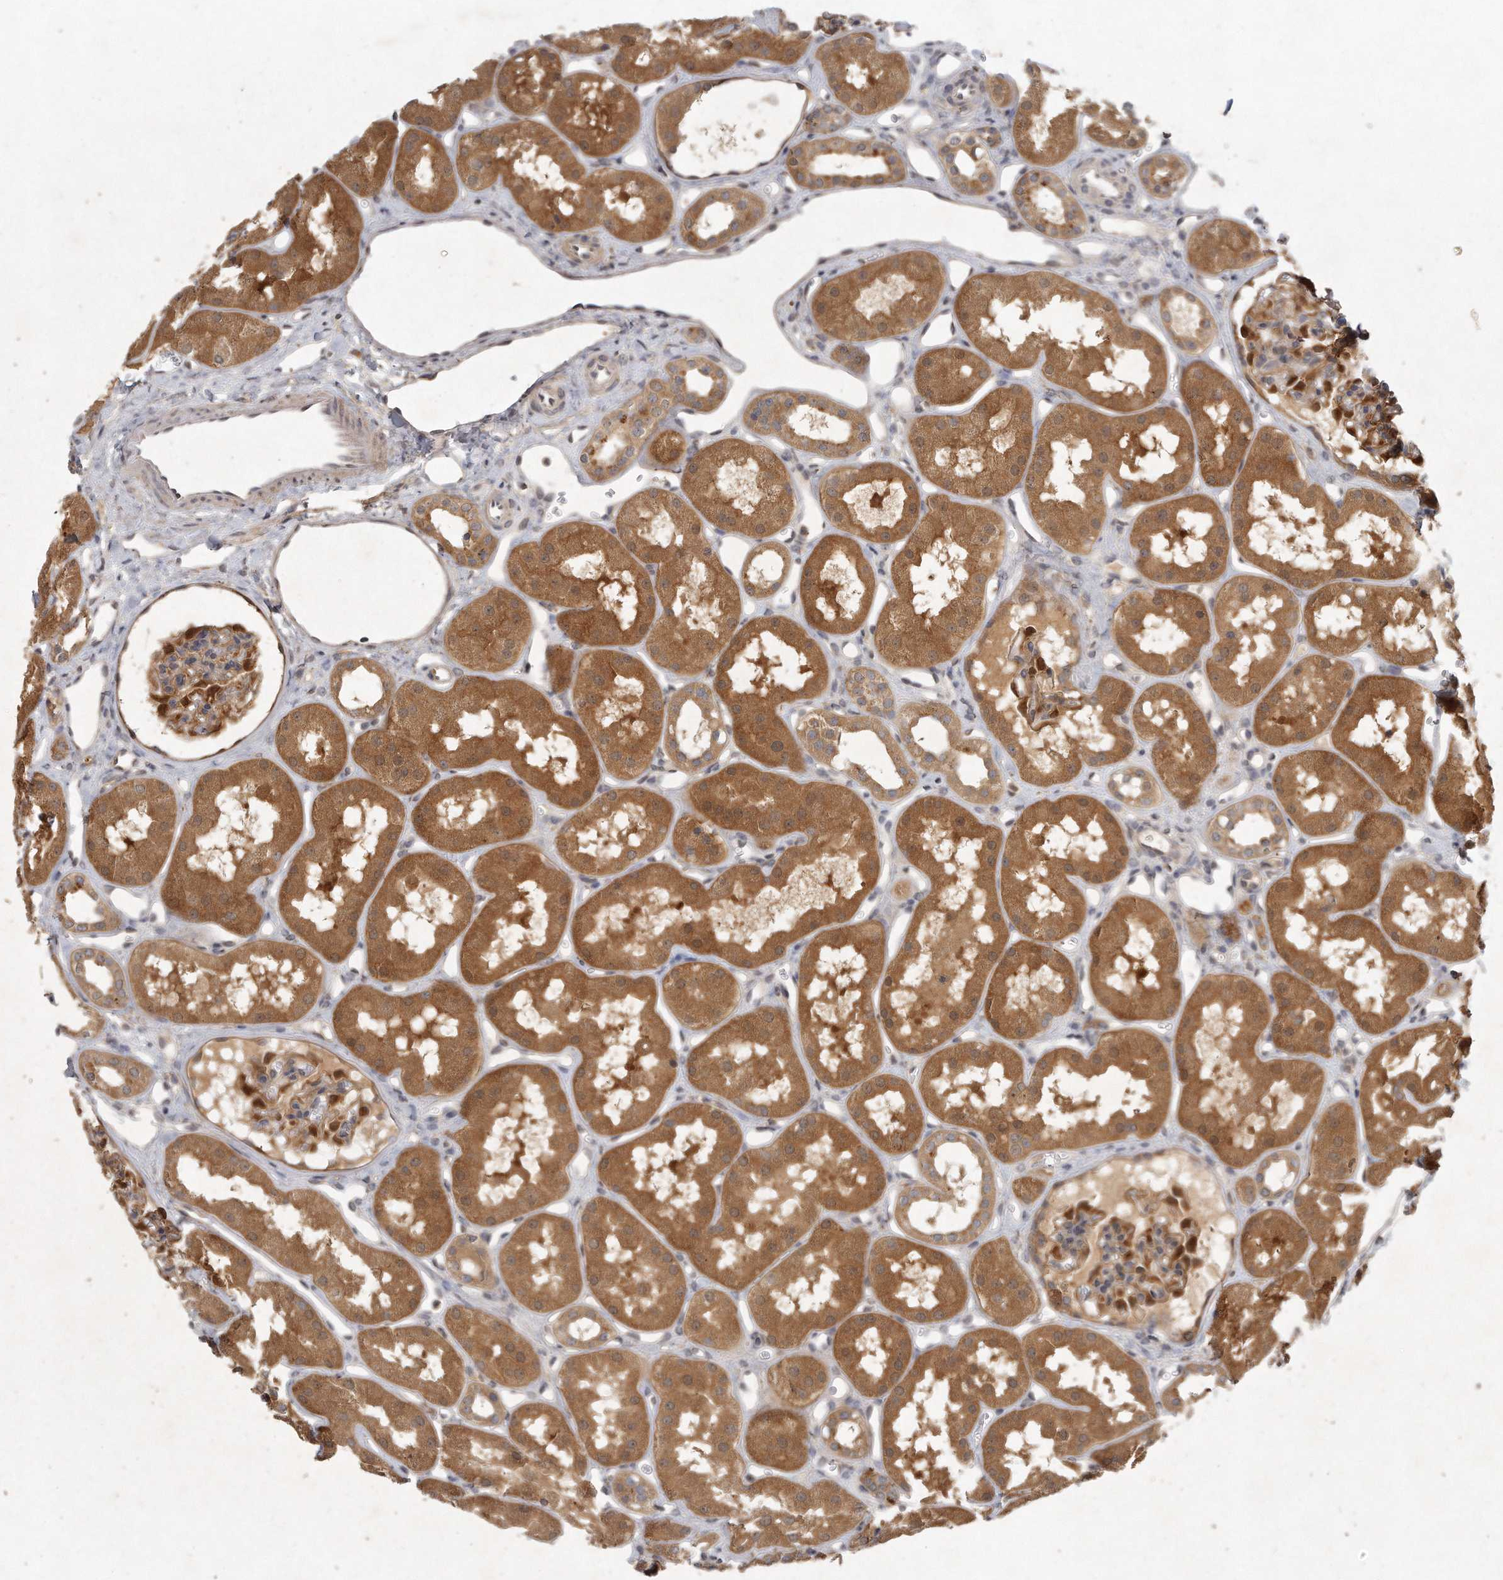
{"staining": {"intensity": "strong", "quantity": "25%-75%", "location": "cytoplasmic/membranous"}, "tissue": "kidney", "cell_type": "Cells in glomeruli", "image_type": "normal", "snomed": [{"axis": "morphology", "description": "Normal tissue, NOS"}, {"axis": "topography", "description": "Kidney"}], "caption": "Kidney stained with a protein marker demonstrates strong staining in cells in glomeruli.", "gene": "LGALS8", "patient": {"sex": "male", "age": 16}}